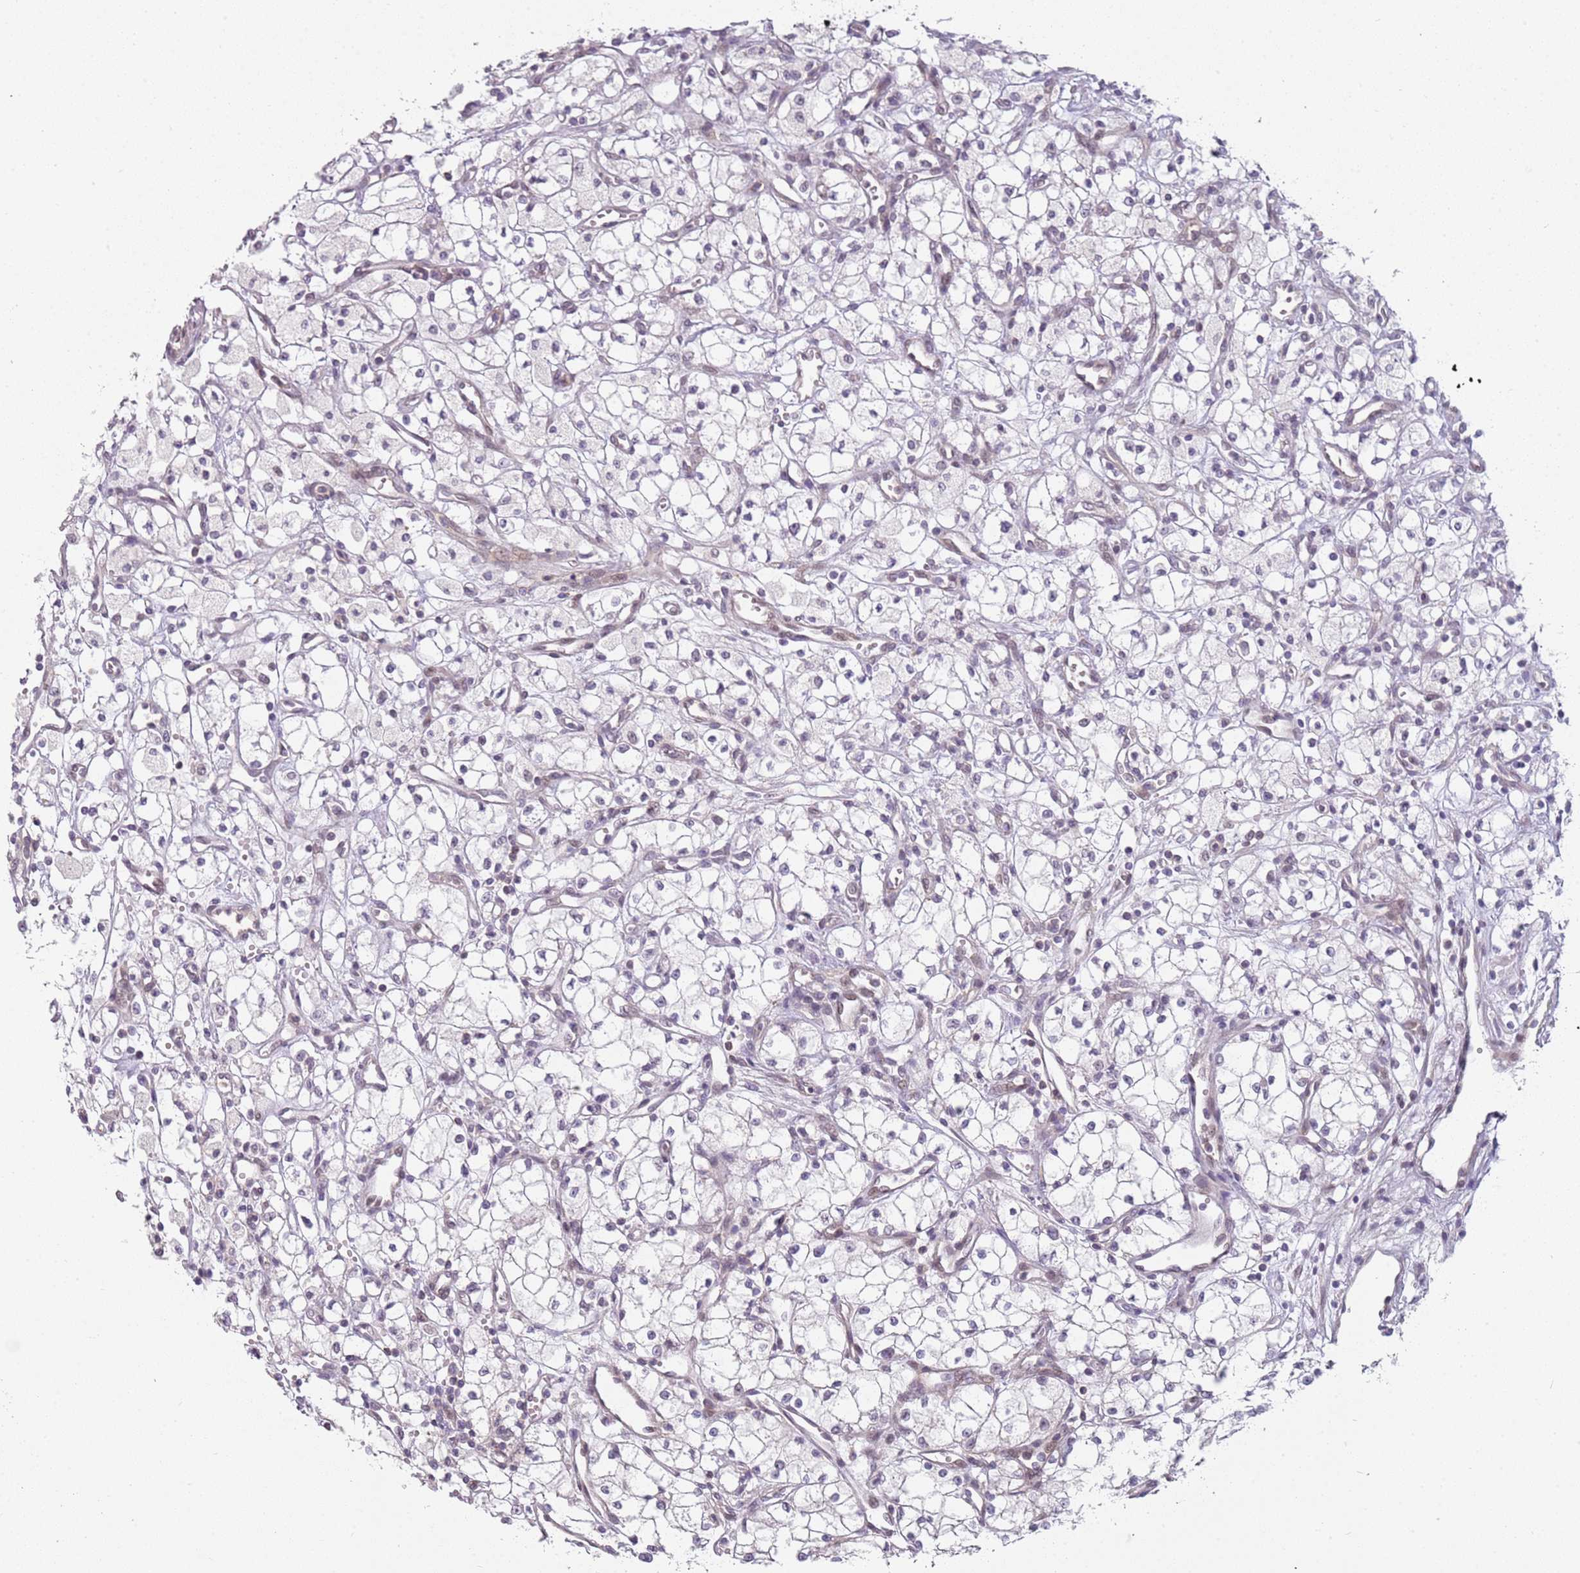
{"staining": {"intensity": "negative", "quantity": "none", "location": "none"}, "tissue": "renal cancer", "cell_type": "Tumor cells", "image_type": "cancer", "snomed": [{"axis": "morphology", "description": "Adenocarcinoma, NOS"}, {"axis": "topography", "description": "Kidney"}], "caption": "This is a histopathology image of immunohistochemistry staining of renal adenocarcinoma, which shows no positivity in tumor cells.", "gene": "DEFB116", "patient": {"sex": "male", "age": 59}}